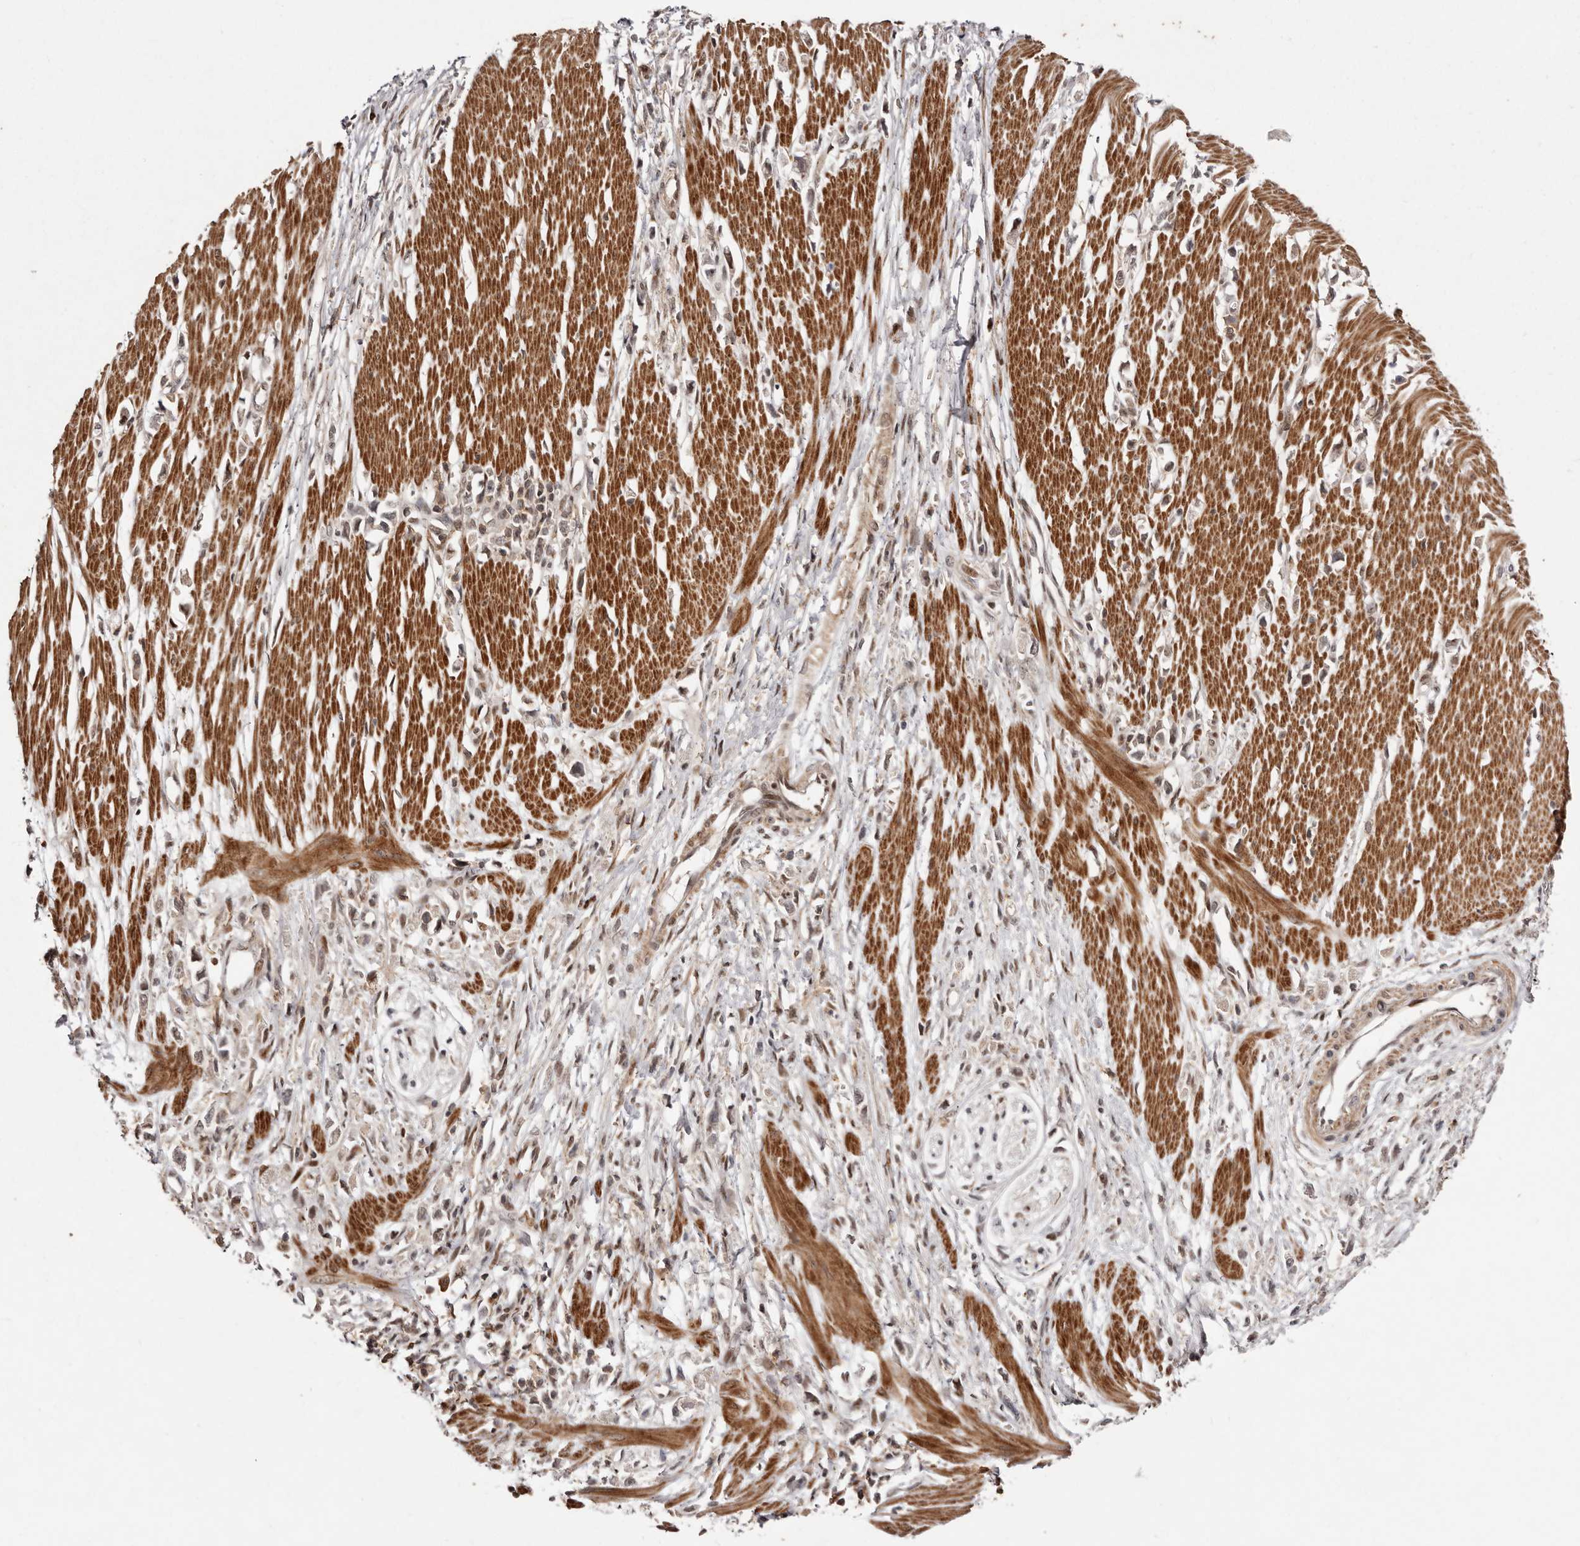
{"staining": {"intensity": "weak", "quantity": "25%-75%", "location": "cytoplasmic/membranous,nuclear"}, "tissue": "stomach cancer", "cell_type": "Tumor cells", "image_type": "cancer", "snomed": [{"axis": "morphology", "description": "Adenocarcinoma, NOS"}, {"axis": "topography", "description": "Stomach"}], "caption": "Adenocarcinoma (stomach) stained with a protein marker exhibits weak staining in tumor cells.", "gene": "FBXO5", "patient": {"sex": "female", "age": 59}}